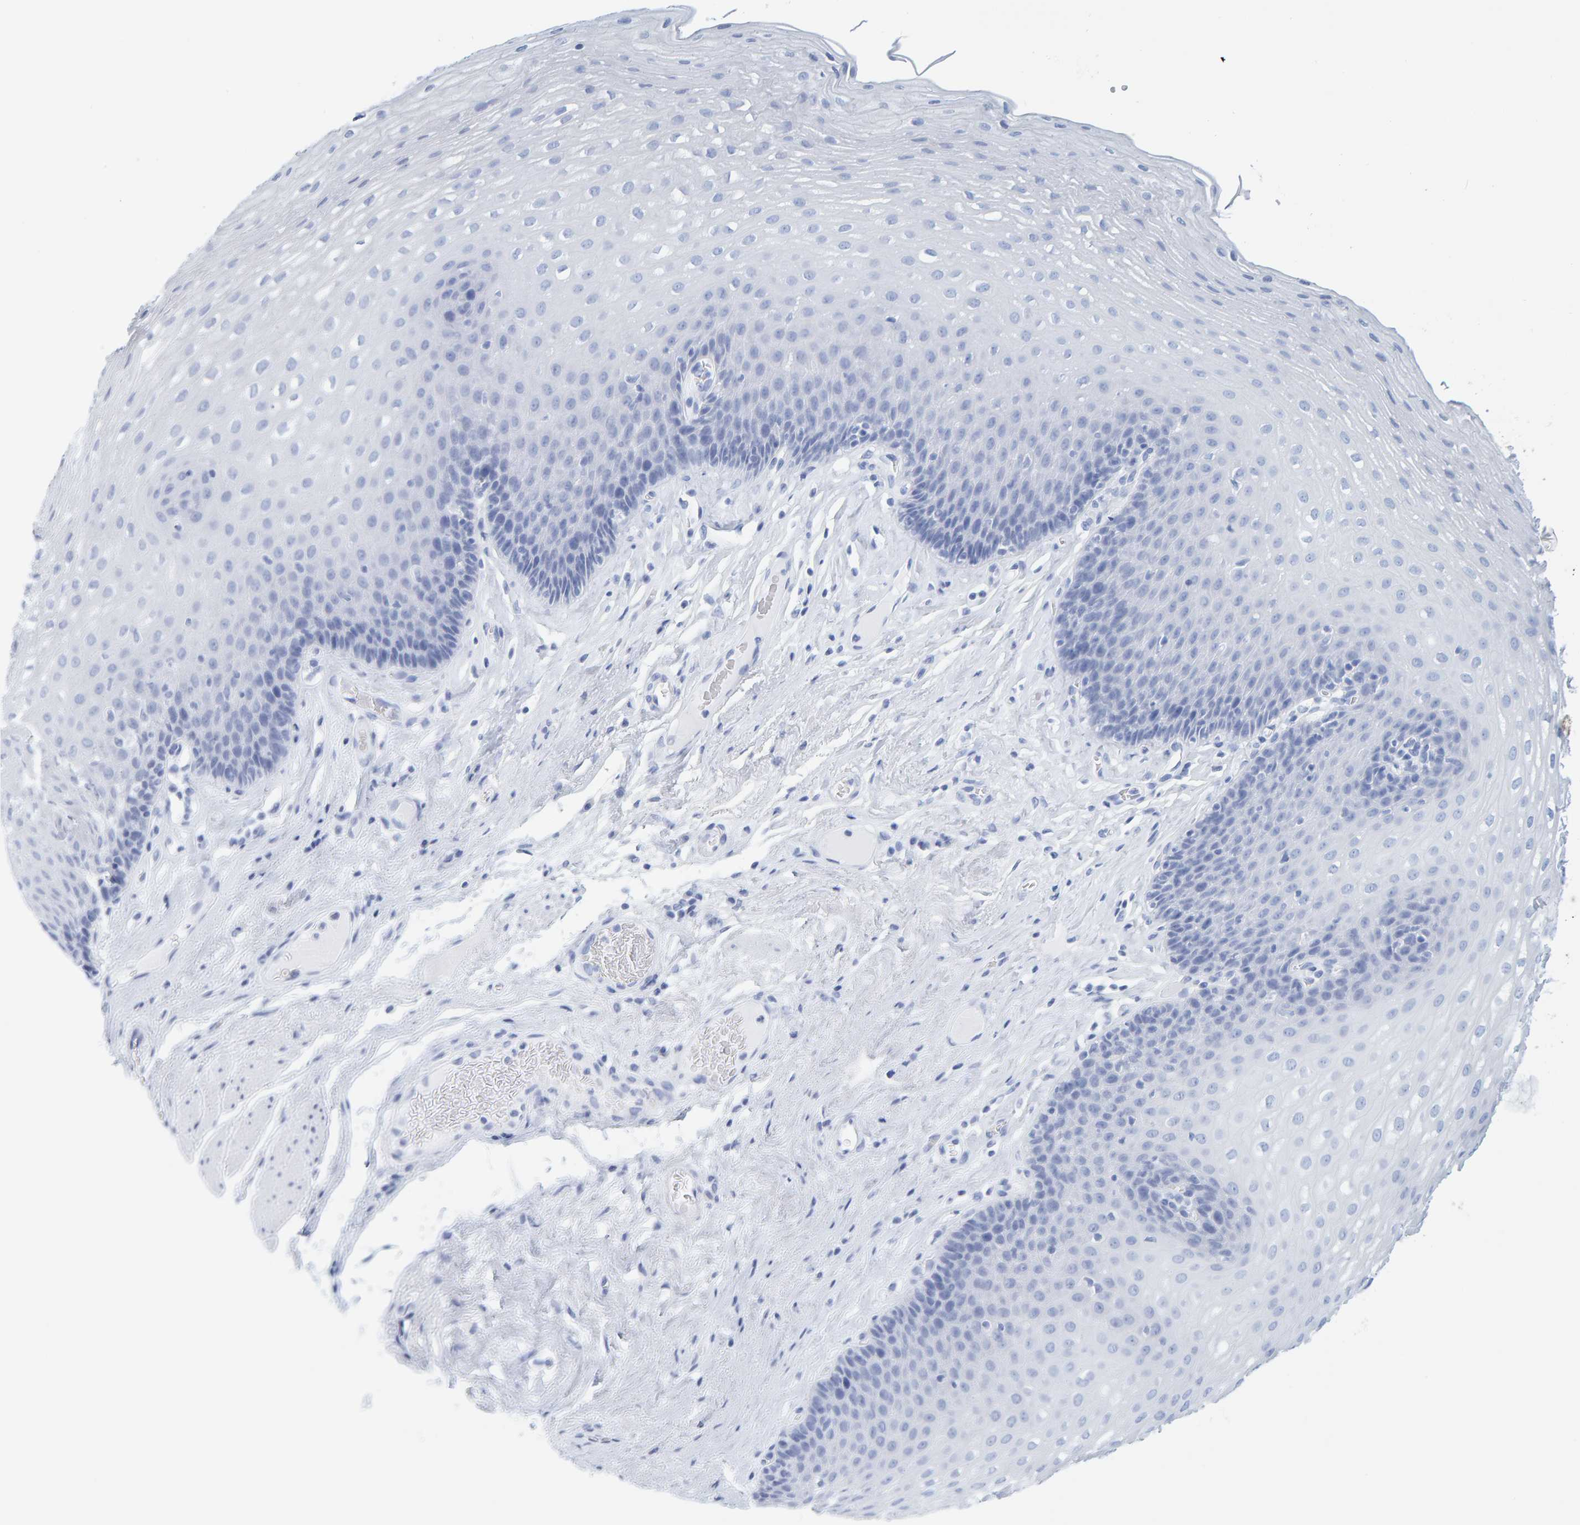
{"staining": {"intensity": "negative", "quantity": "none", "location": "none"}, "tissue": "esophagus", "cell_type": "Squamous epithelial cells", "image_type": "normal", "snomed": [{"axis": "morphology", "description": "Normal tissue, NOS"}, {"axis": "topography", "description": "Esophagus"}], "caption": "Image shows no protein expression in squamous epithelial cells of benign esophagus. The staining is performed using DAB (3,3'-diaminobenzidine) brown chromogen with nuclei counter-stained in using hematoxylin.", "gene": "SFTPC", "patient": {"sex": "female", "age": 66}}